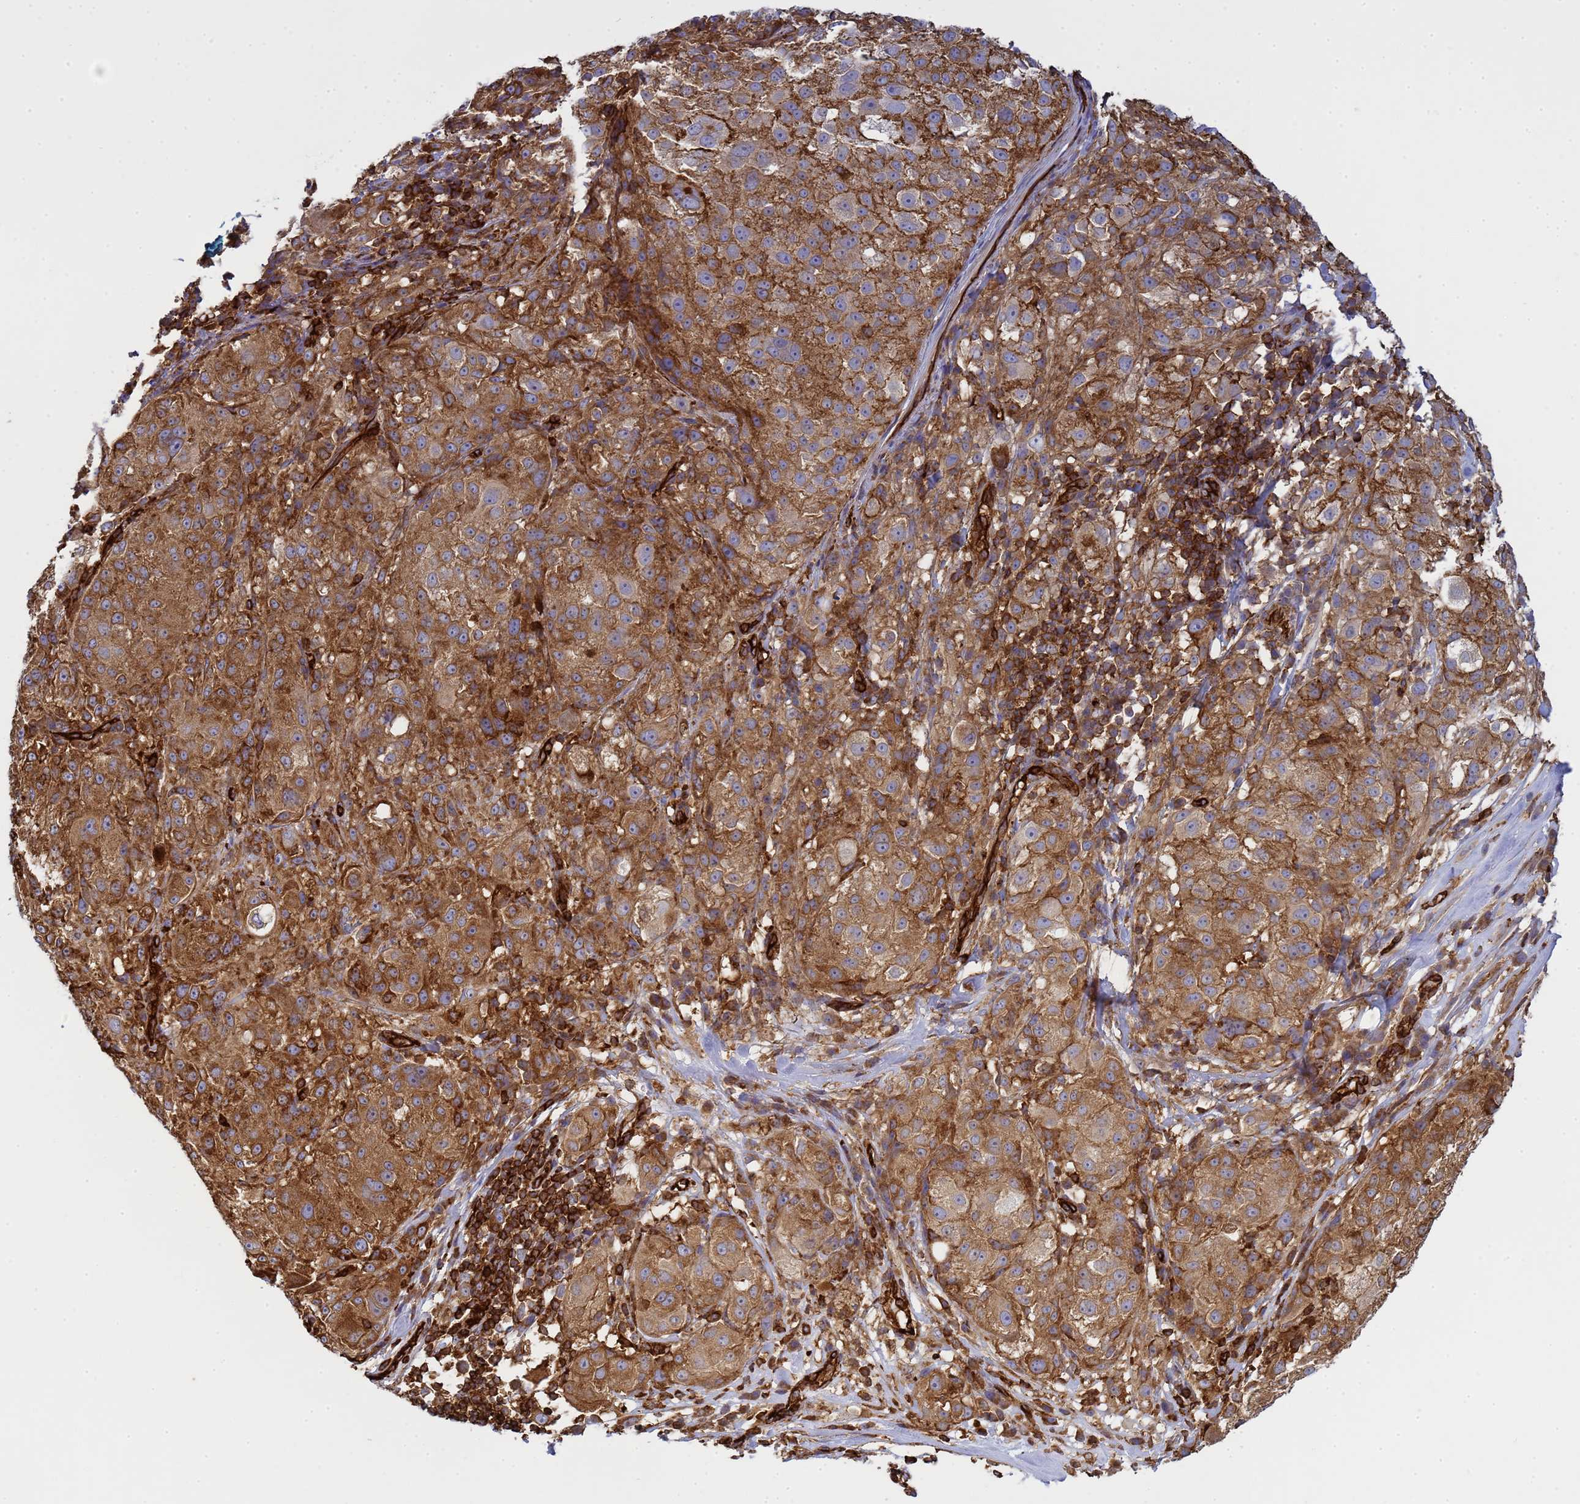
{"staining": {"intensity": "moderate", "quantity": ">75%", "location": "cytoplasmic/membranous"}, "tissue": "melanoma", "cell_type": "Tumor cells", "image_type": "cancer", "snomed": [{"axis": "morphology", "description": "Necrosis, NOS"}, {"axis": "morphology", "description": "Malignant melanoma, NOS"}, {"axis": "topography", "description": "Skin"}], "caption": "Moderate cytoplasmic/membranous expression for a protein is identified in approximately >75% of tumor cells of melanoma using IHC.", "gene": "ZBTB8OS", "patient": {"sex": "female", "age": 87}}